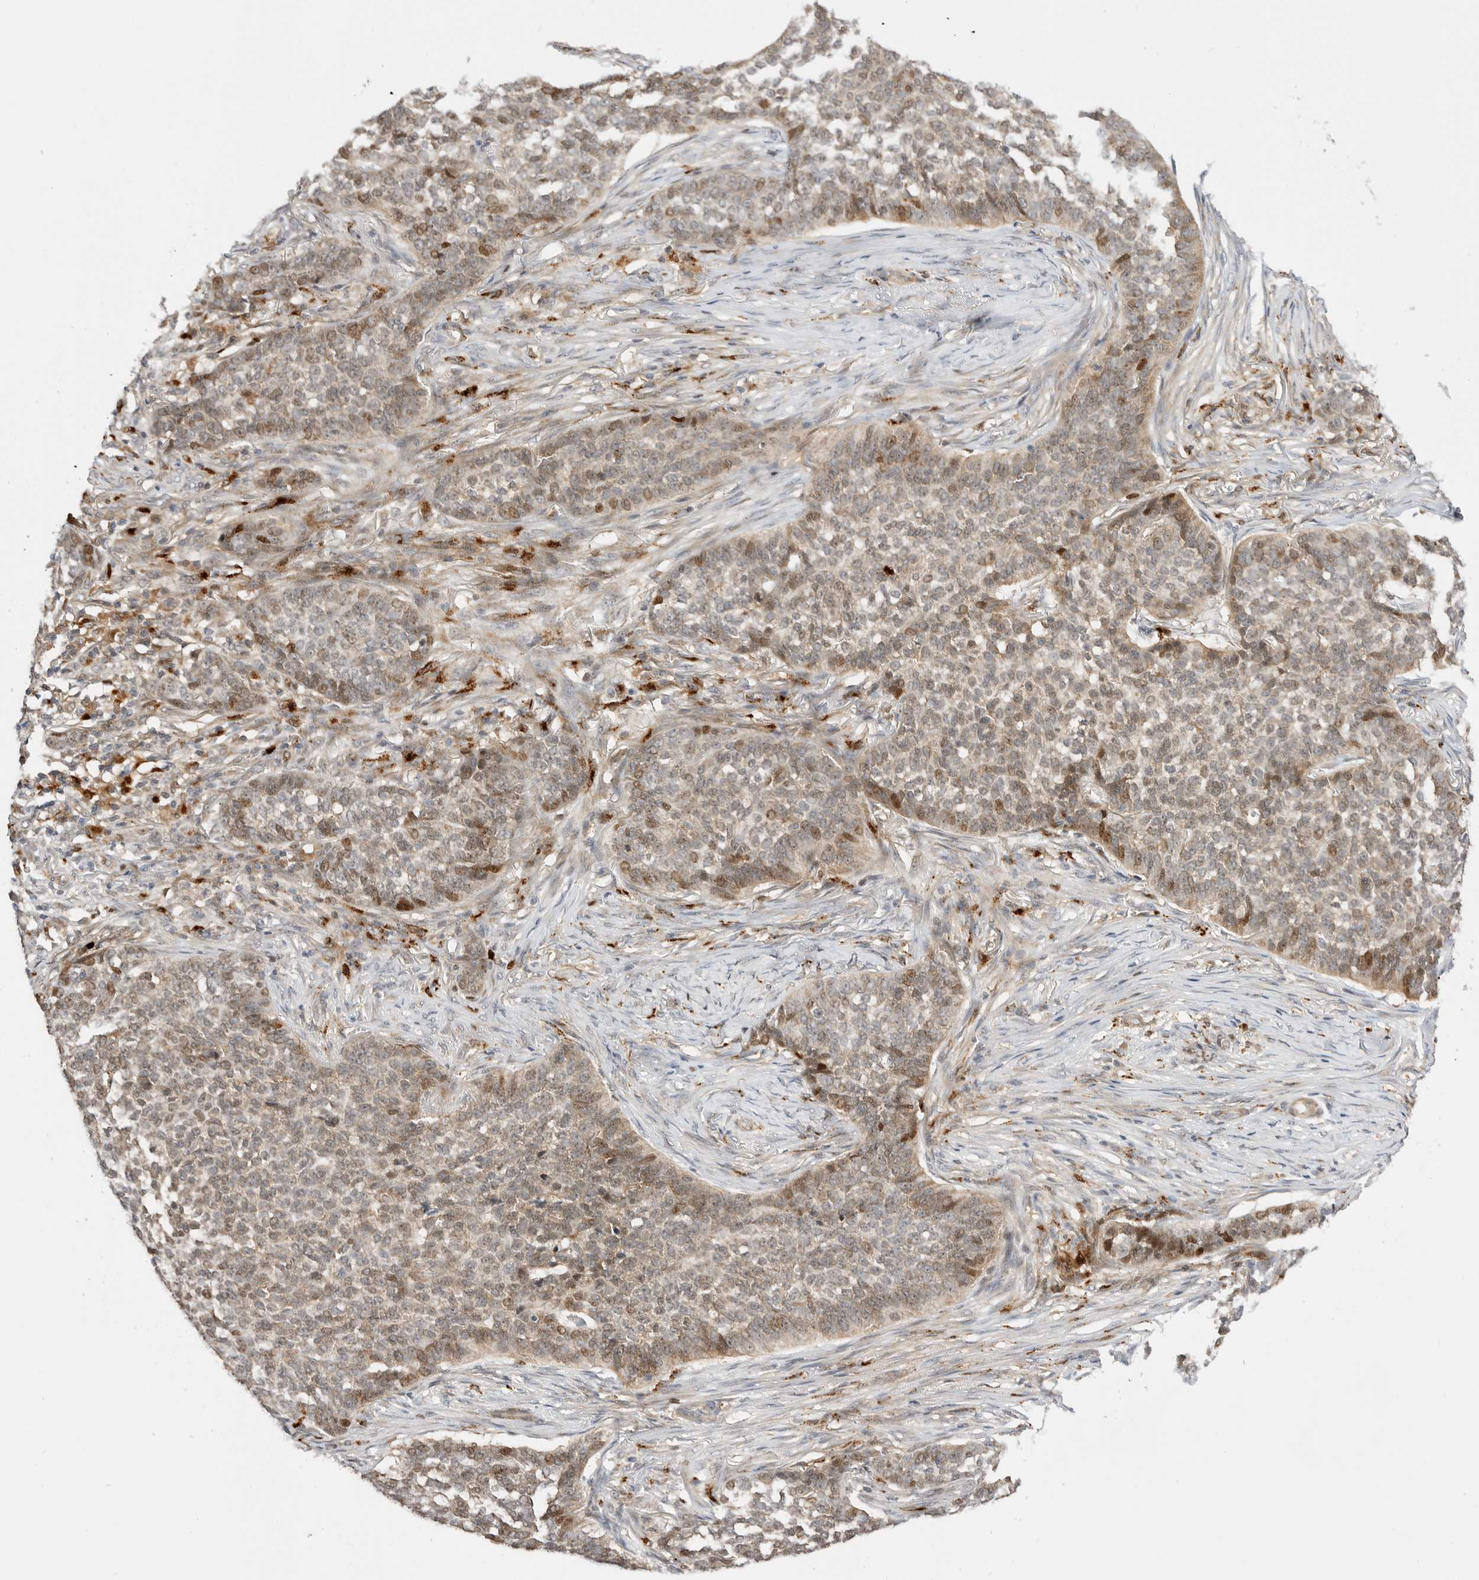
{"staining": {"intensity": "moderate", "quantity": "25%-75%", "location": "cytoplasmic/membranous,nuclear"}, "tissue": "skin cancer", "cell_type": "Tumor cells", "image_type": "cancer", "snomed": [{"axis": "morphology", "description": "Basal cell carcinoma"}, {"axis": "topography", "description": "Skin"}], "caption": "Immunohistochemistry staining of skin basal cell carcinoma, which demonstrates medium levels of moderate cytoplasmic/membranous and nuclear expression in about 25%-75% of tumor cells indicating moderate cytoplasmic/membranous and nuclear protein expression. The staining was performed using DAB (3,3'-diaminobenzidine) (brown) for protein detection and nuclei were counterstained in hematoxylin (blue).", "gene": "CSNK1G3", "patient": {"sex": "male", "age": 85}}